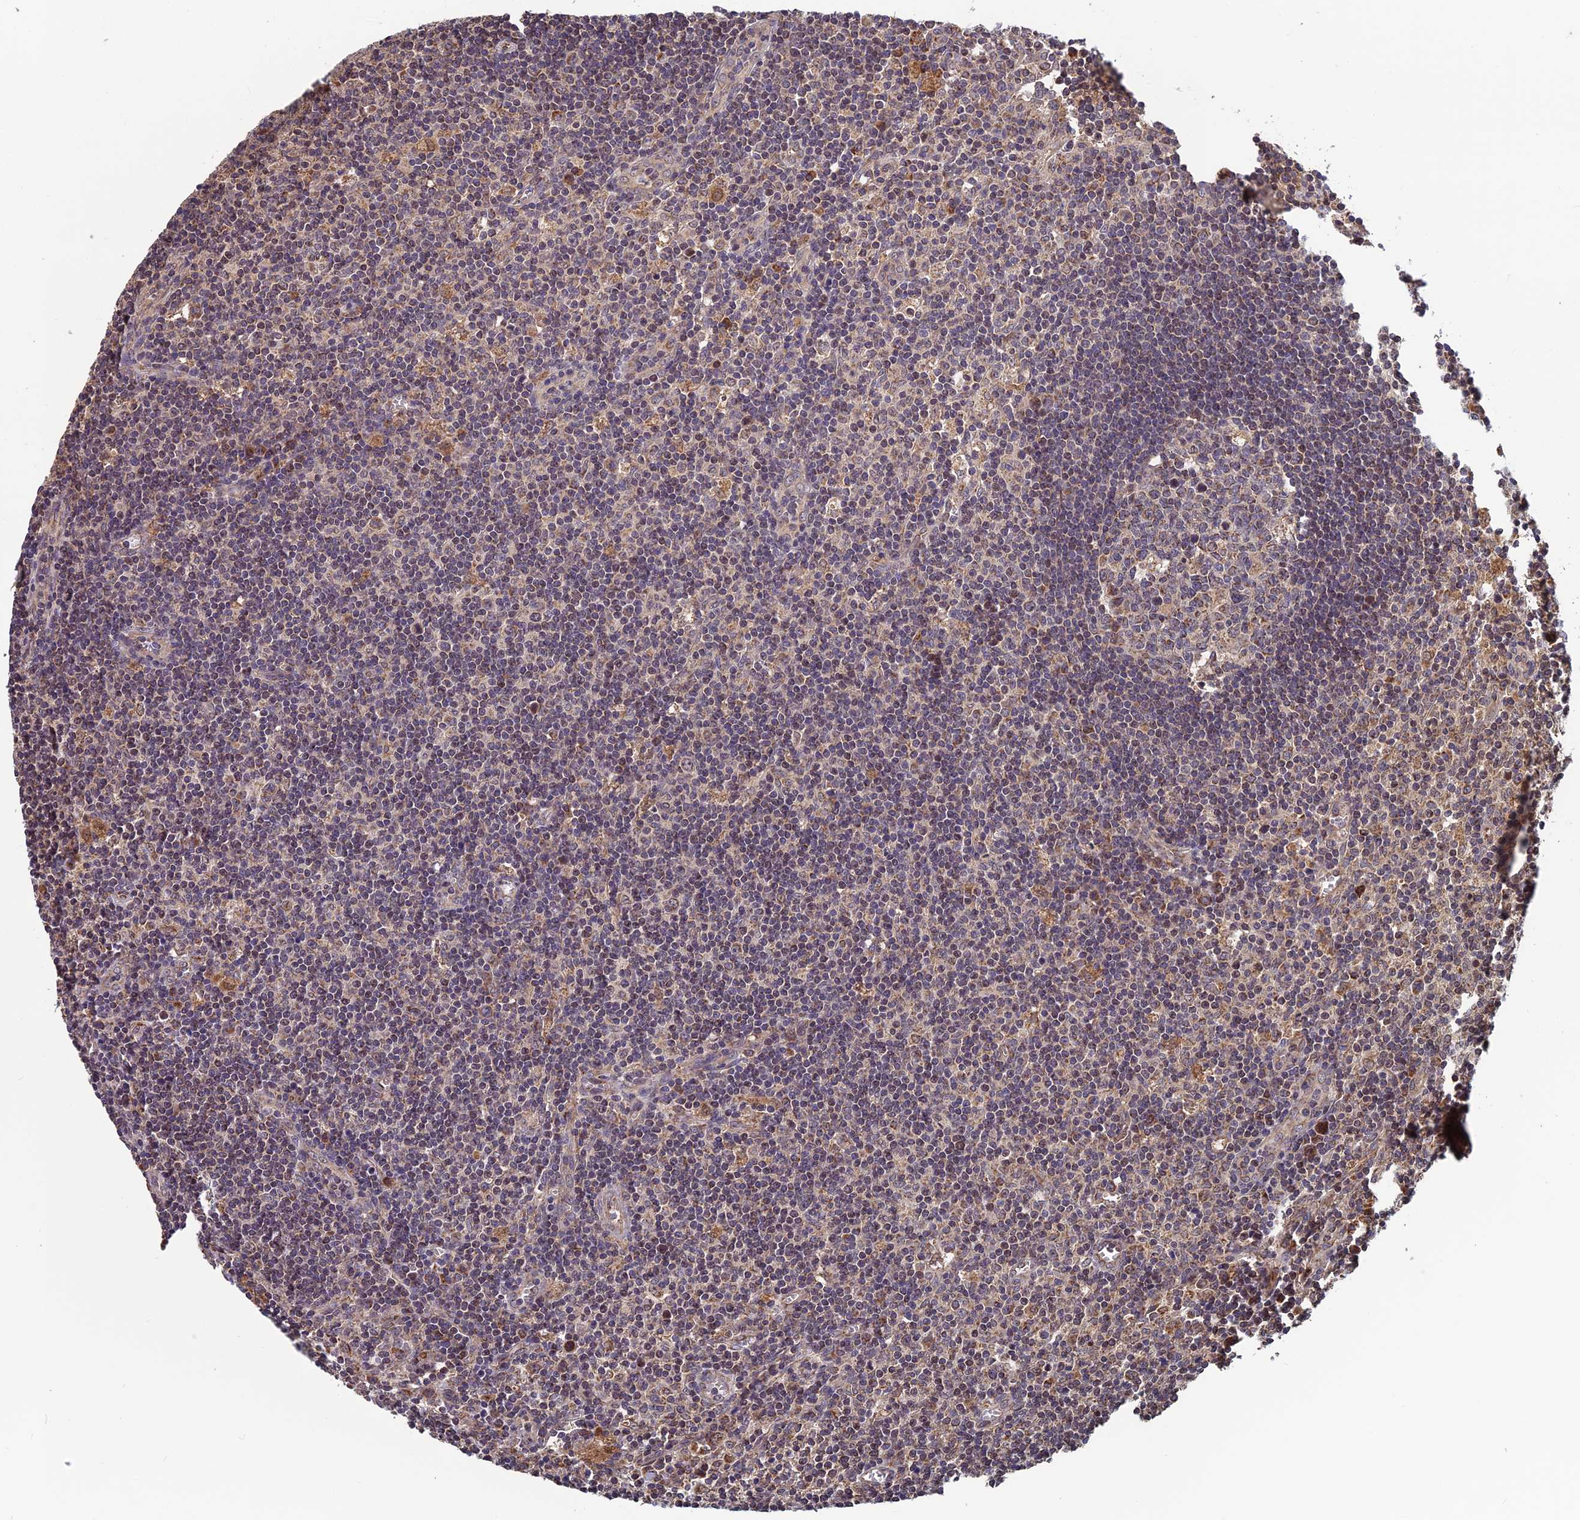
{"staining": {"intensity": "moderate", "quantity": "25%-75%", "location": "cytoplasmic/membranous"}, "tissue": "lymph node", "cell_type": "Germinal center cells", "image_type": "normal", "snomed": [{"axis": "morphology", "description": "Normal tissue, NOS"}, {"axis": "topography", "description": "Lymph node"}], "caption": "The immunohistochemical stain shows moderate cytoplasmic/membranous expression in germinal center cells of unremarkable lymph node.", "gene": "CCDC15", "patient": {"sex": "male", "age": 58}}